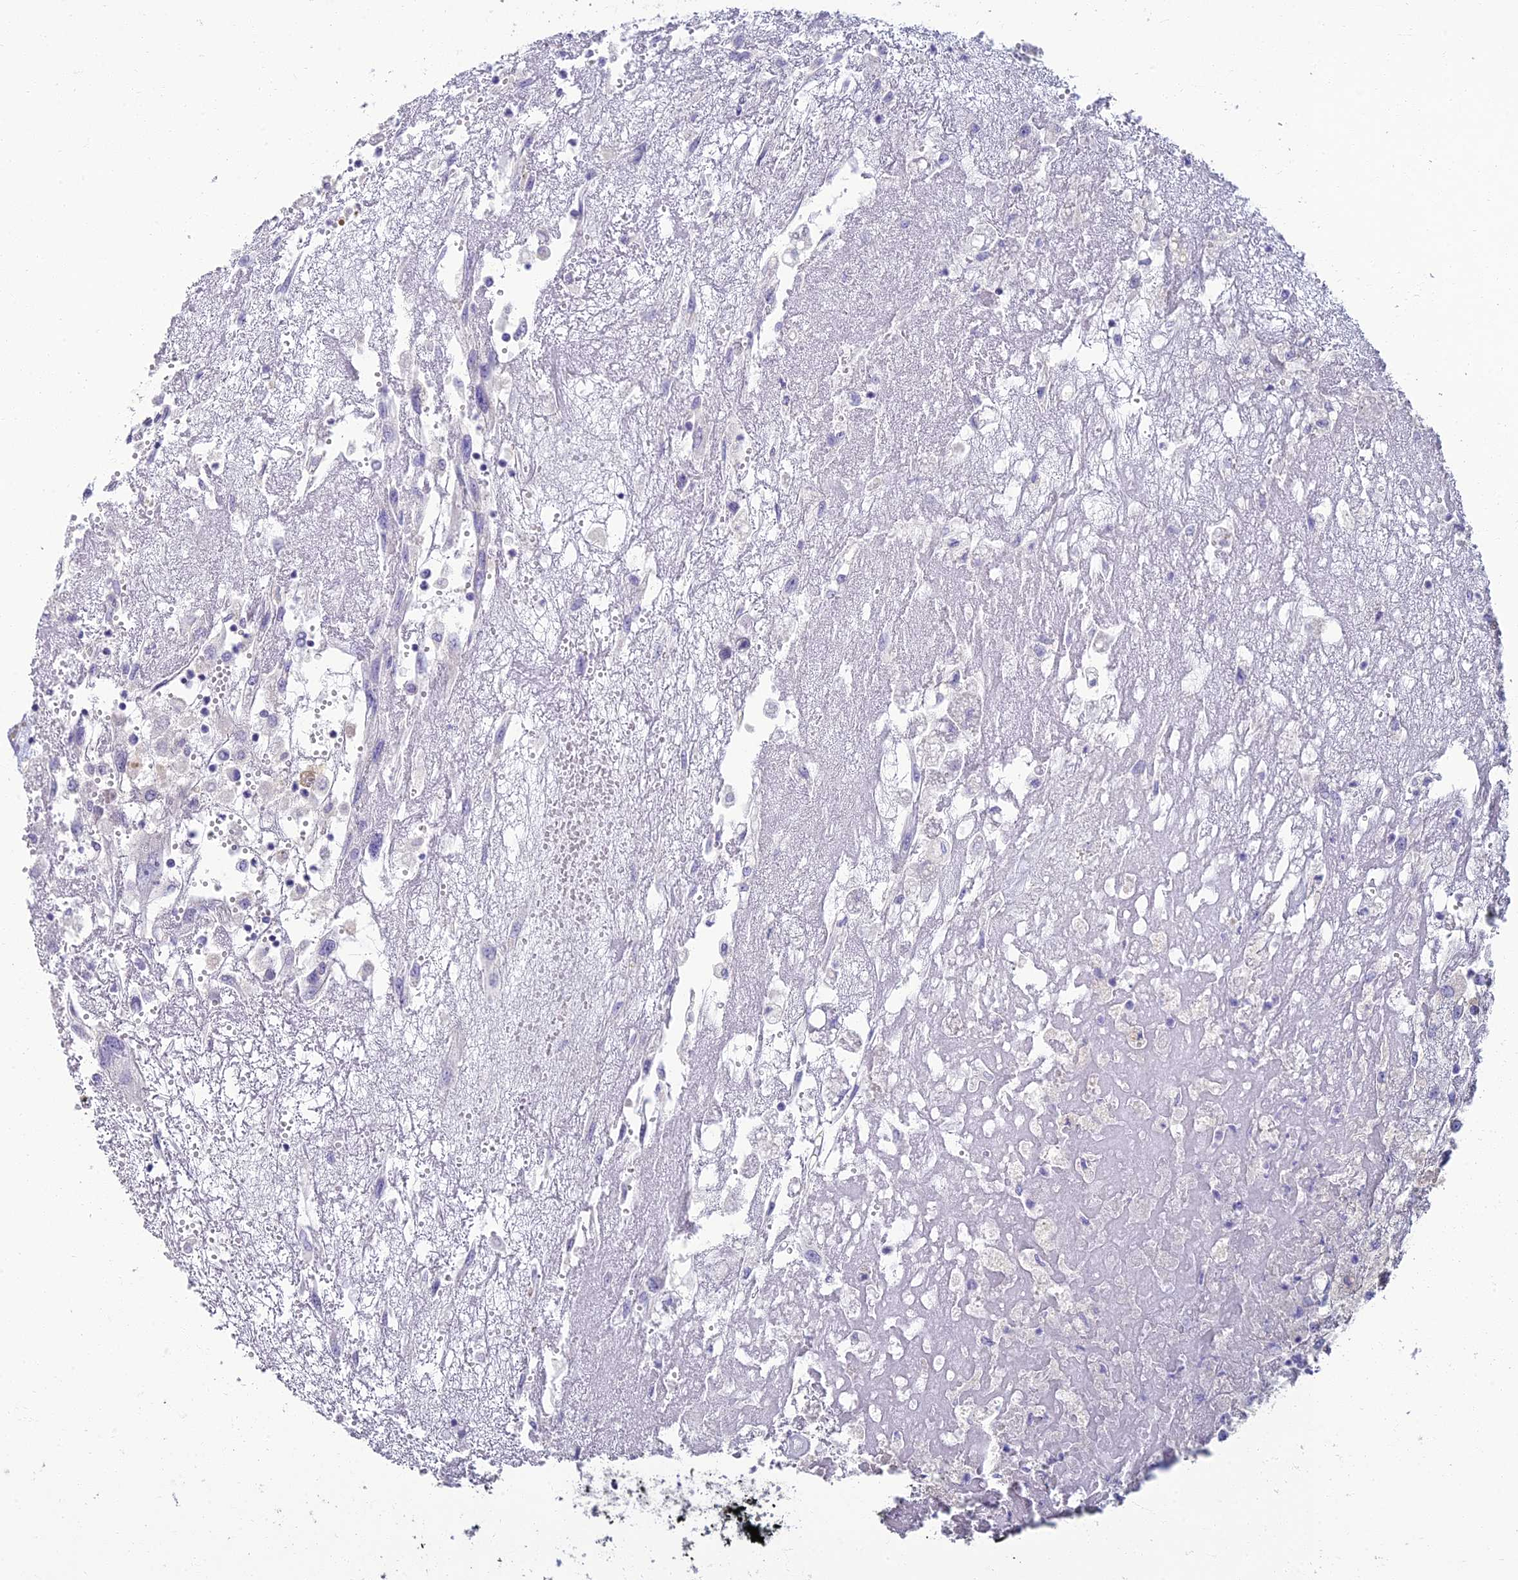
{"staining": {"intensity": "negative", "quantity": "none", "location": "none"}, "tissue": "renal cancer", "cell_type": "Tumor cells", "image_type": "cancer", "snomed": [{"axis": "morphology", "description": "Adenocarcinoma, NOS"}, {"axis": "topography", "description": "Kidney"}], "caption": "This is an immunohistochemistry (IHC) histopathology image of adenocarcinoma (renal). There is no expression in tumor cells.", "gene": "NEURL1", "patient": {"sex": "female", "age": 52}}